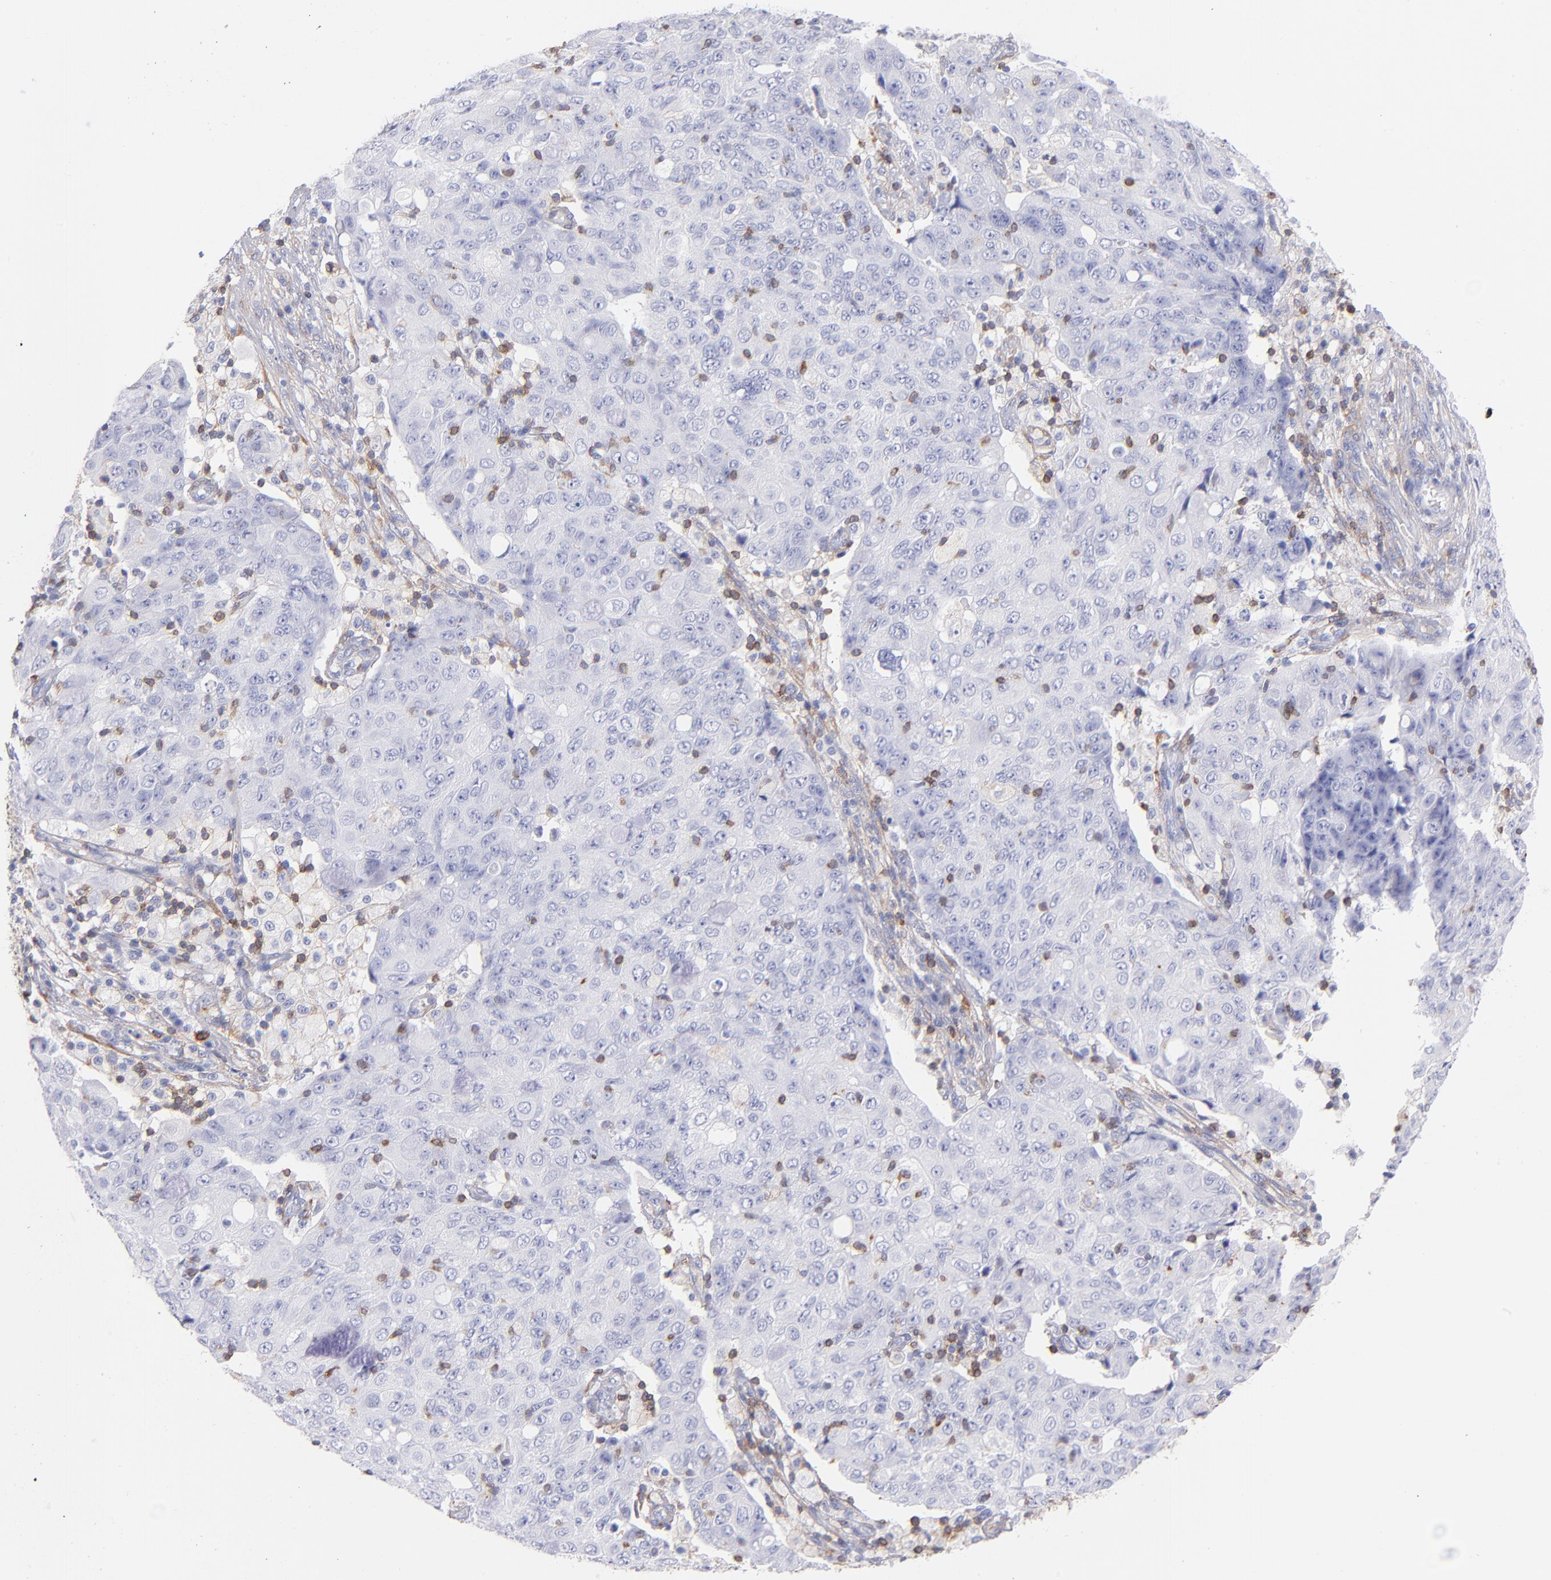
{"staining": {"intensity": "negative", "quantity": "none", "location": "none"}, "tissue": "ovarian cancer", "cell_type": "Tumor cells", "image_type": "cancer", "snomed": [{"axis": "morphology", "description": "Carcinoma, endometroid"}, {"axis": "topography", "description": "Ovary"}], "caption": "IHC micrograph of ovarian endometroid carcinoma stained for a protein (brown), which demonstrates no positivity in tumor cells.", "gene": "PRKCA", "patient": {"sex": "female", "age": 42}}